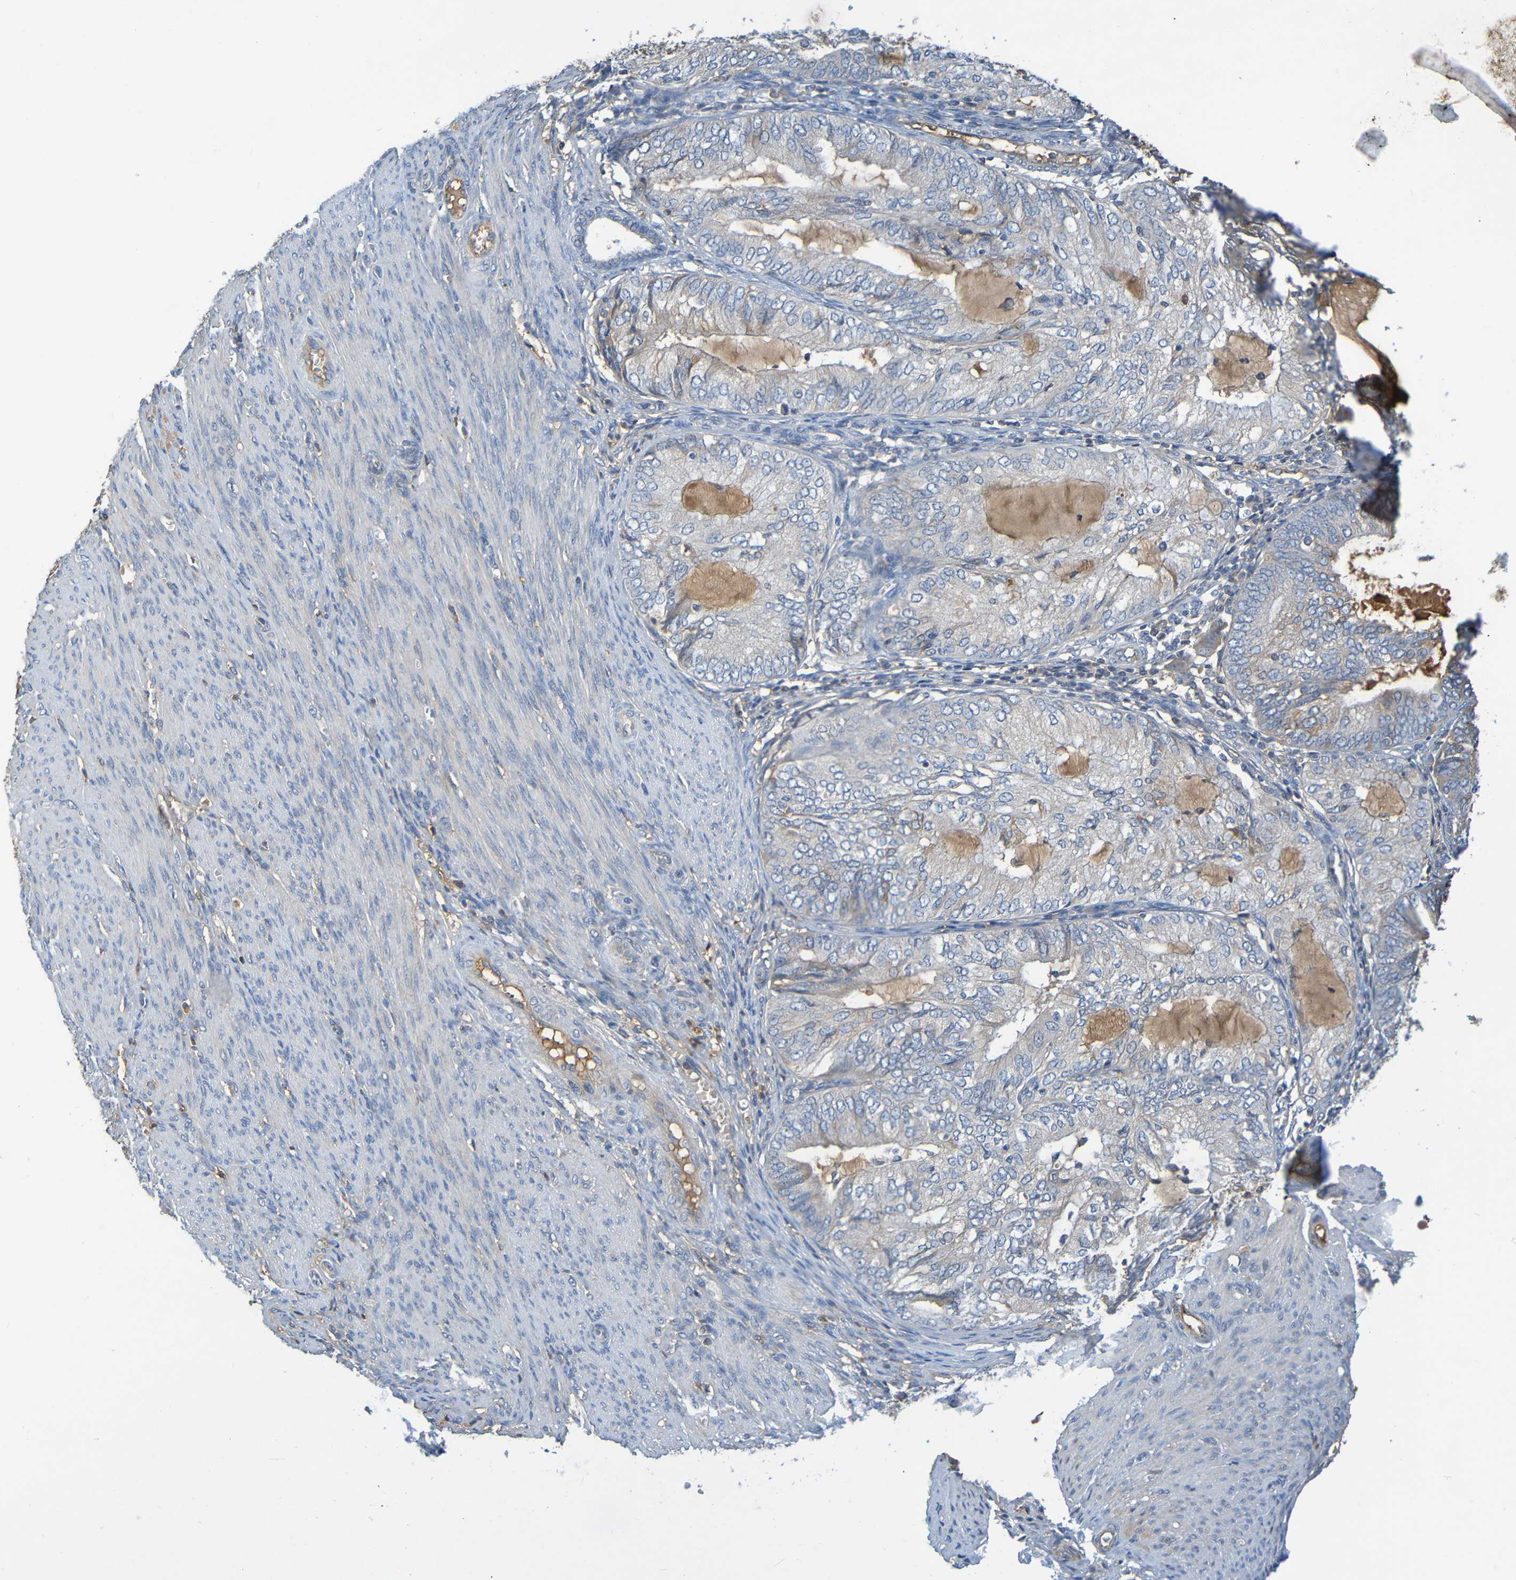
{"staining": {"intensity": "negative", "quantity": "none", "location": "none"}, "tissue": "endometrial cancer", "cell_type": "Tumor cells", "image_type": "cancer", "snomed": [{"axis": "morphology", "description": "Adenocarcinoma, NOS"}, {"axis": "topography", "description": "Endometrium"}], "caption": "Micrograph shows no protein staining in tumor cells of endometrial cancer (adenocarcinoma) tissue. (IHC, brightfield microscopy, high magnification).", "gene": "C1QA", "patient": {"sex": "female", "age": 81}}